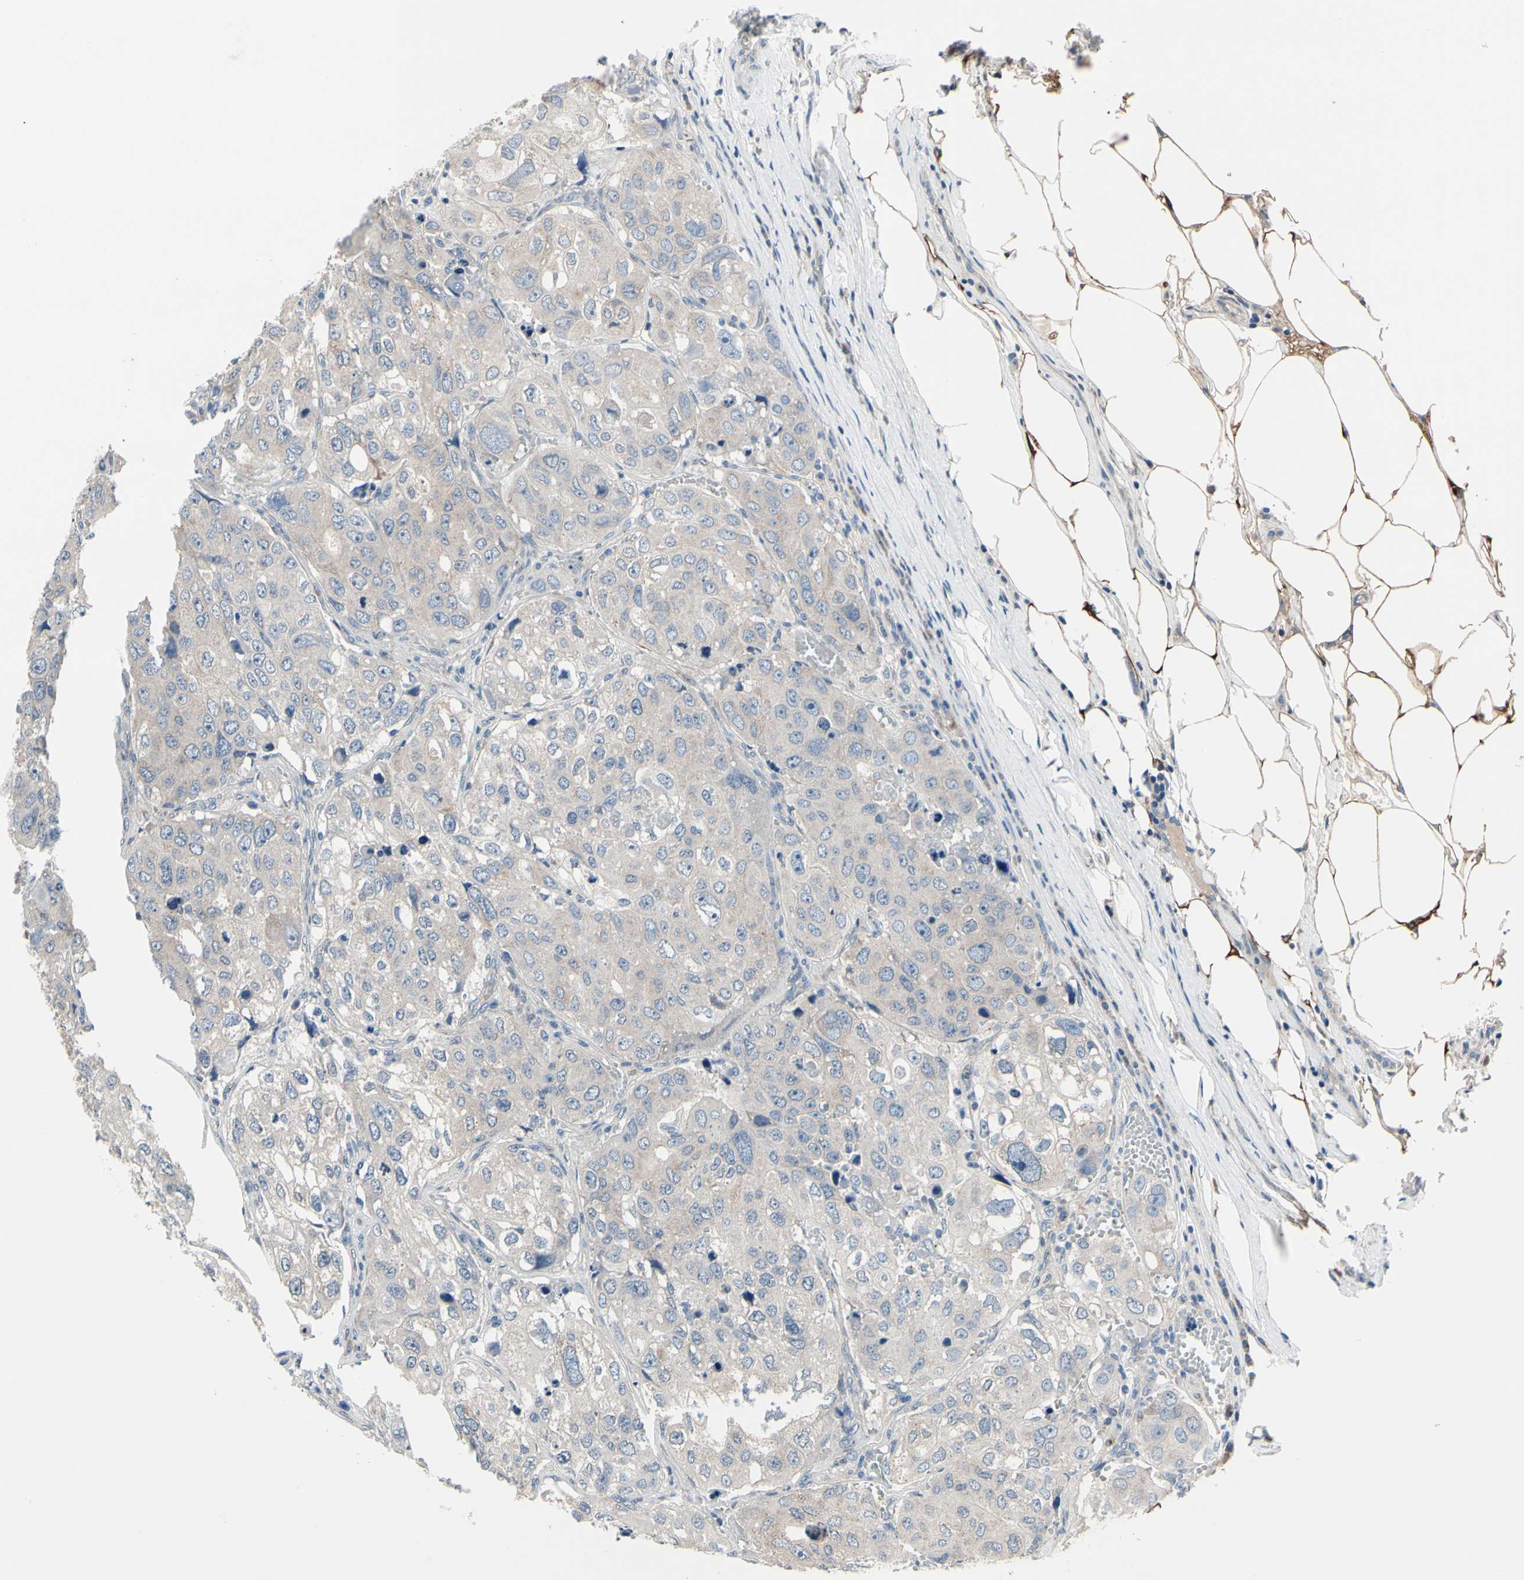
{"staining": {"intensity": "negative", "quantity": "none", "location": "none"}, "tissue": "urothelial cancer", "cell_type": "Tumor cells", "image_type": "cancer", "snomed": [{"axis": "morphology", "description": "Urothelial carcinoma, High grade"}, {"axis": "topography", "description": "Lymph node"}, {"axis": "topography", "description": "Urinary bladder"}], "caption": "IHC micrograph of neoplastic tissue: human high-grade urothelial carcinoma stained with DAB demonstrates no significant protein expression in tumor cells. (Immunohistochemistry (ihc), brightfield microscopy, high magnification).", "gene": "PRKAR2B", "patient": {"sex": "male", "age": 51}}